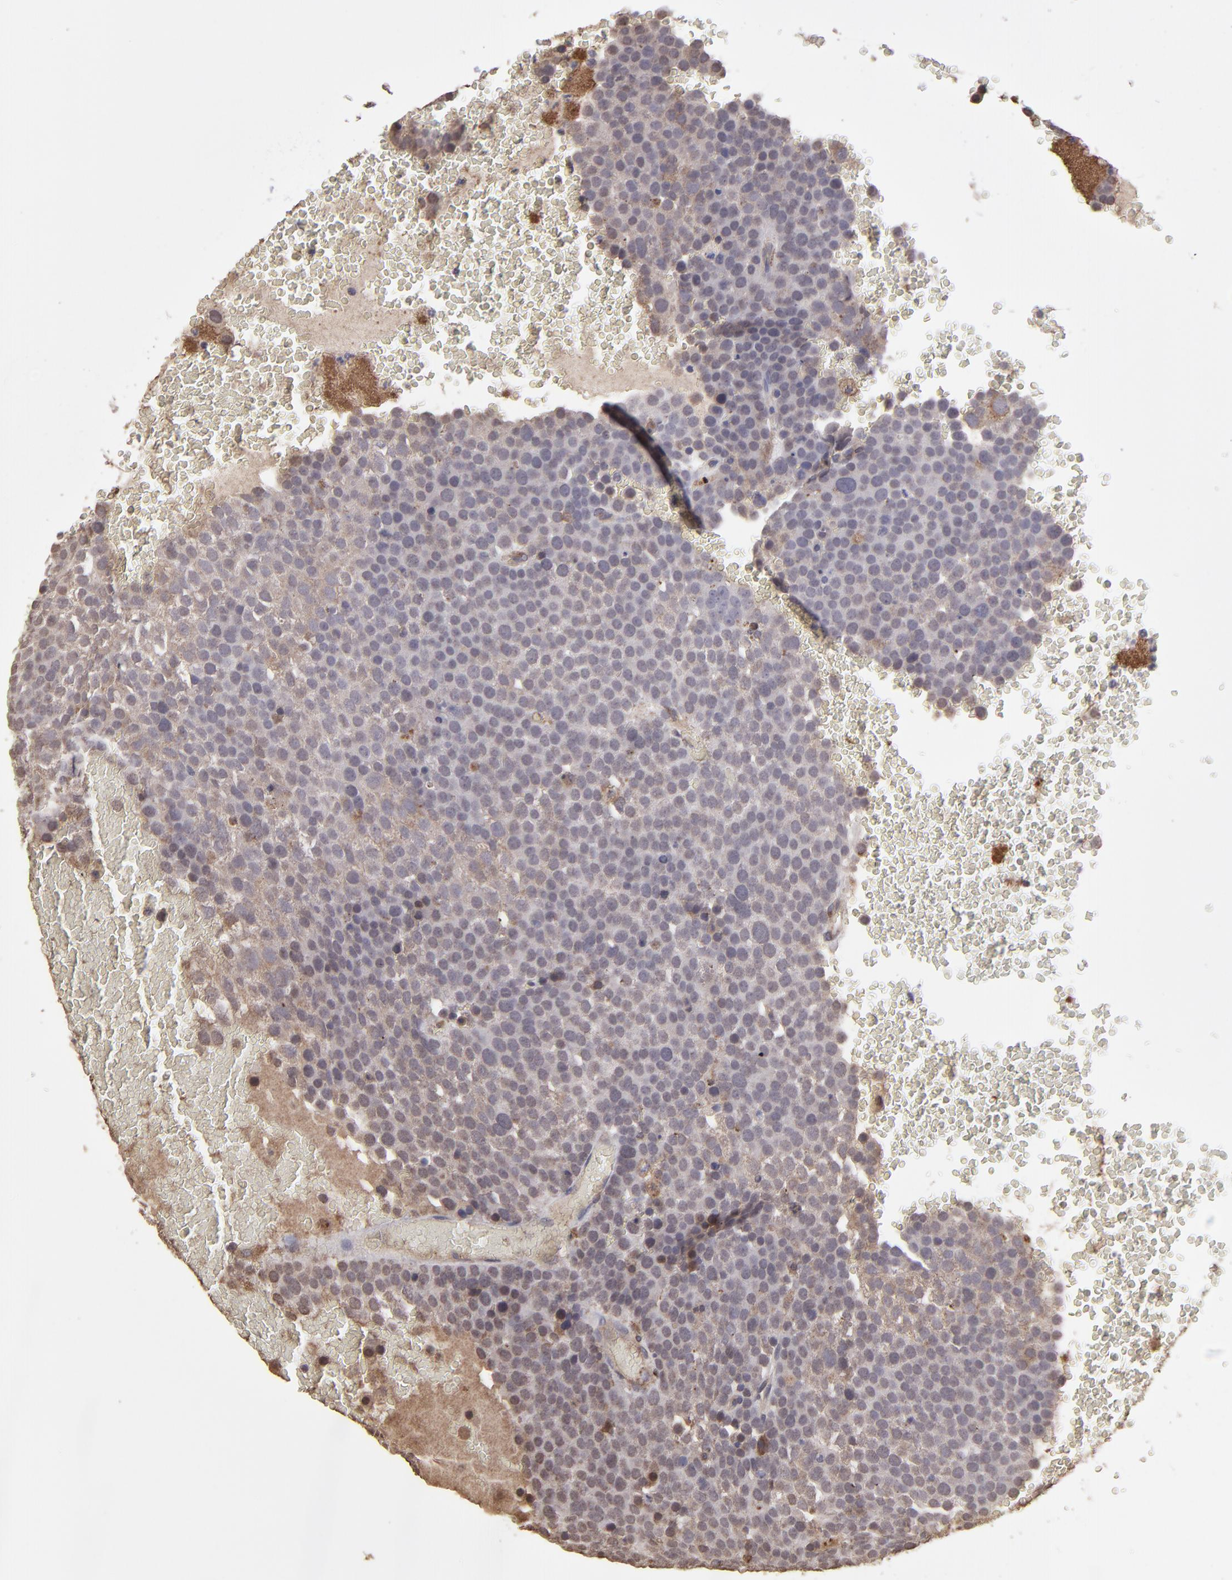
{"staining": {"intensity": "moderate", "quantity": "<25%", "location": "cytoplasmic/membranous,nuclear"}, "tissue": "testis cancer", "cell_type": "Tumor cells", "image_type": "cancer", "snomed": [{"axis": "morphology", "description": "Seminoma, NOS"}, {"axis": "topography", "description": "Testis"}], "caption": "IHC (DAB (3,3'-diaminobenzidine)) staining of testis cancer (seminoma) reveals moderate cytoplasmic/membranous and nuclear protein expression in approximately <25% of tumor cells.", "gene": "ITGB5", "patient": {"sex": "male", "age": 71}}